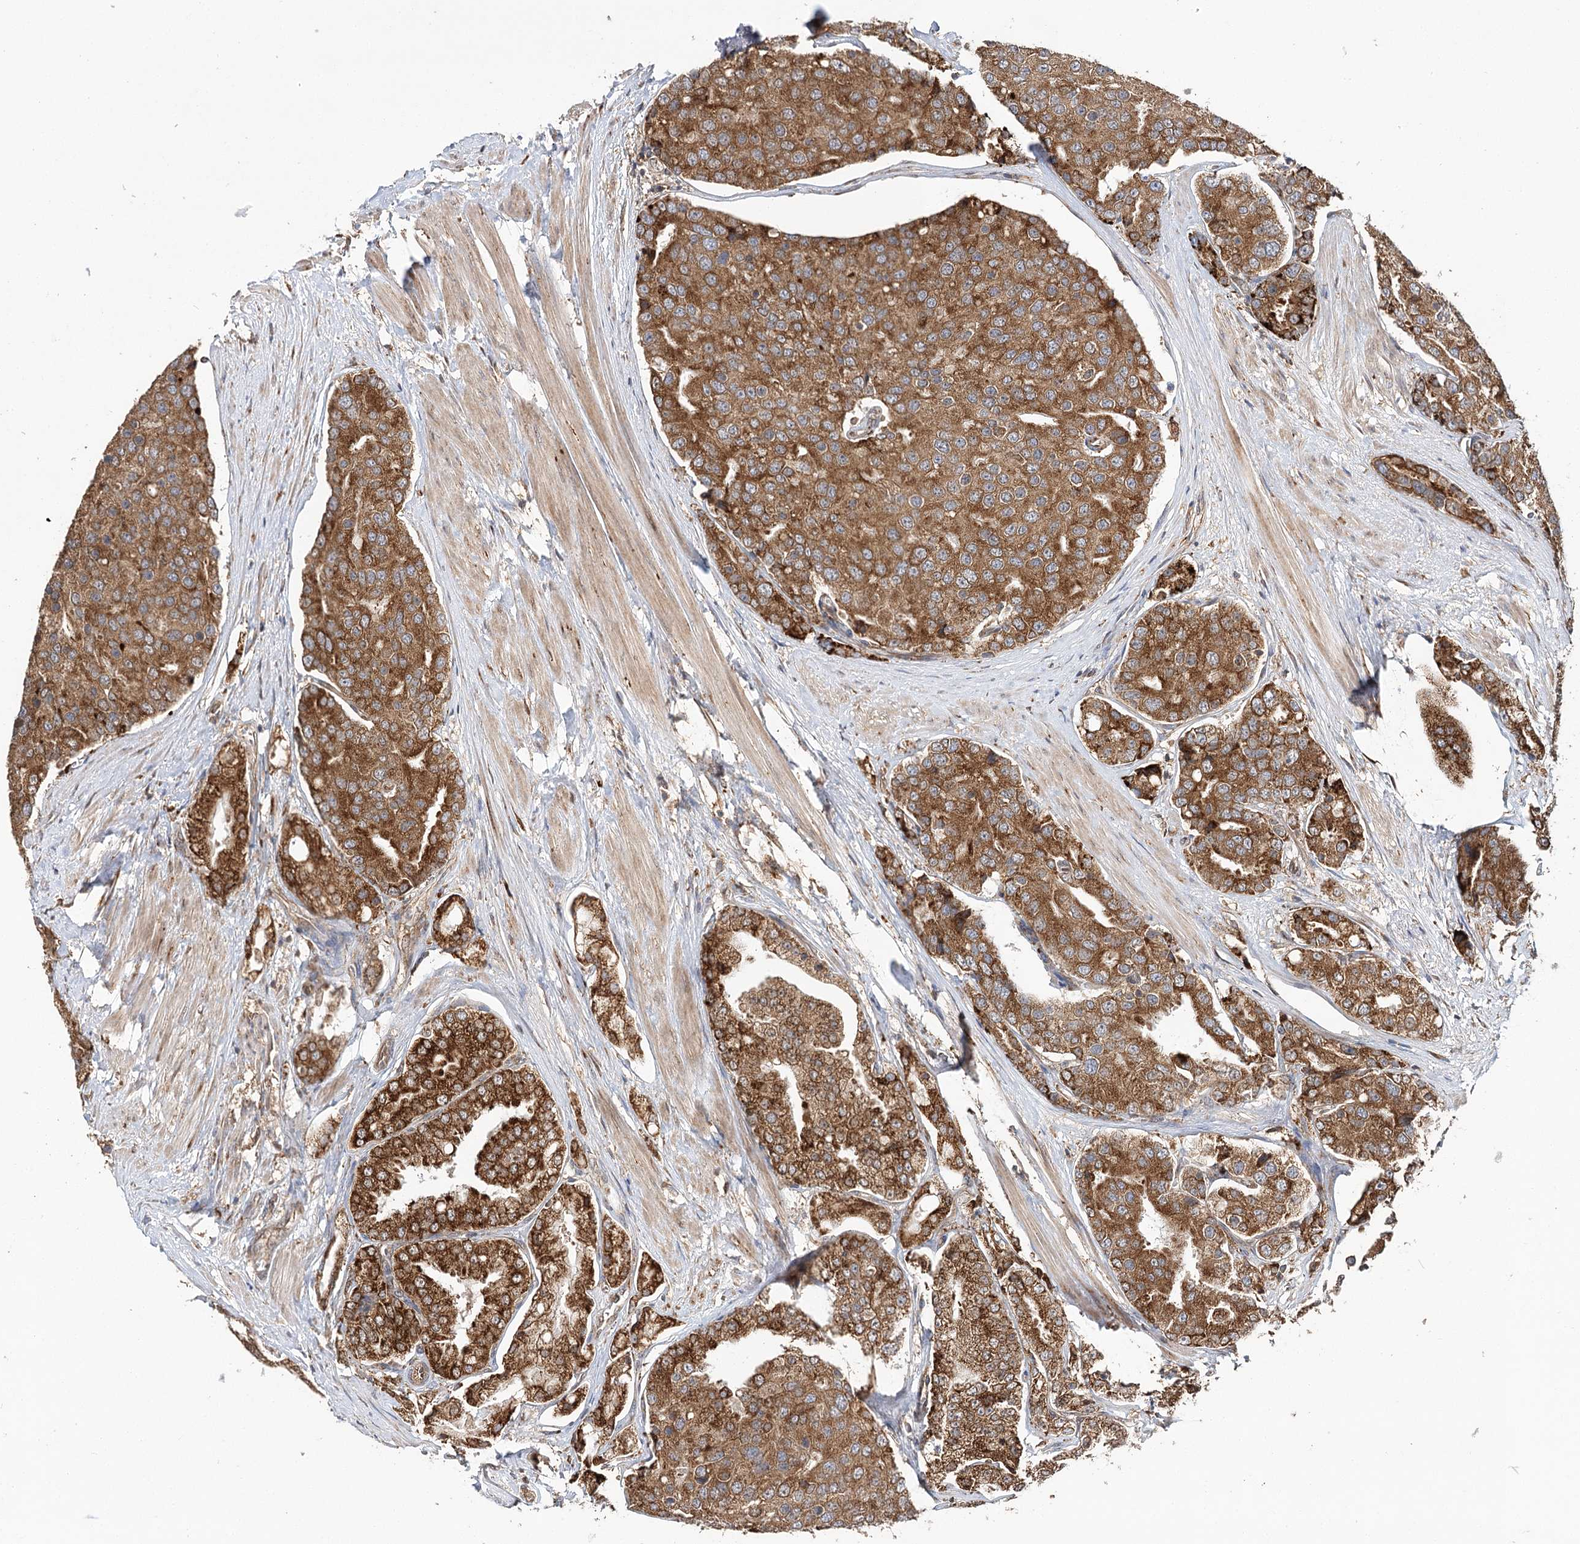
{"staining": {"intensity": "strong", "quantity": ">75%", "location": "cytoplasmic/membranous"}, "tissue": "prostate cancer", "cell_type": "Tumor cells", "image_type": "cancer", "snomed": [{"axis": "morphology", "description": "Adenocarcinoma, High grade"}, {"axis": "topography", "description": "Prostate"}], "caption": "Protein expression by IHC exhibits strong cytoplasmic/membranous positivity in approximately >75% of tumor cells in prostate cancer (high-grade adenocarcinoma).", "gene": "DNAJB14", "patient": {"sex": "male", "age": 50}}